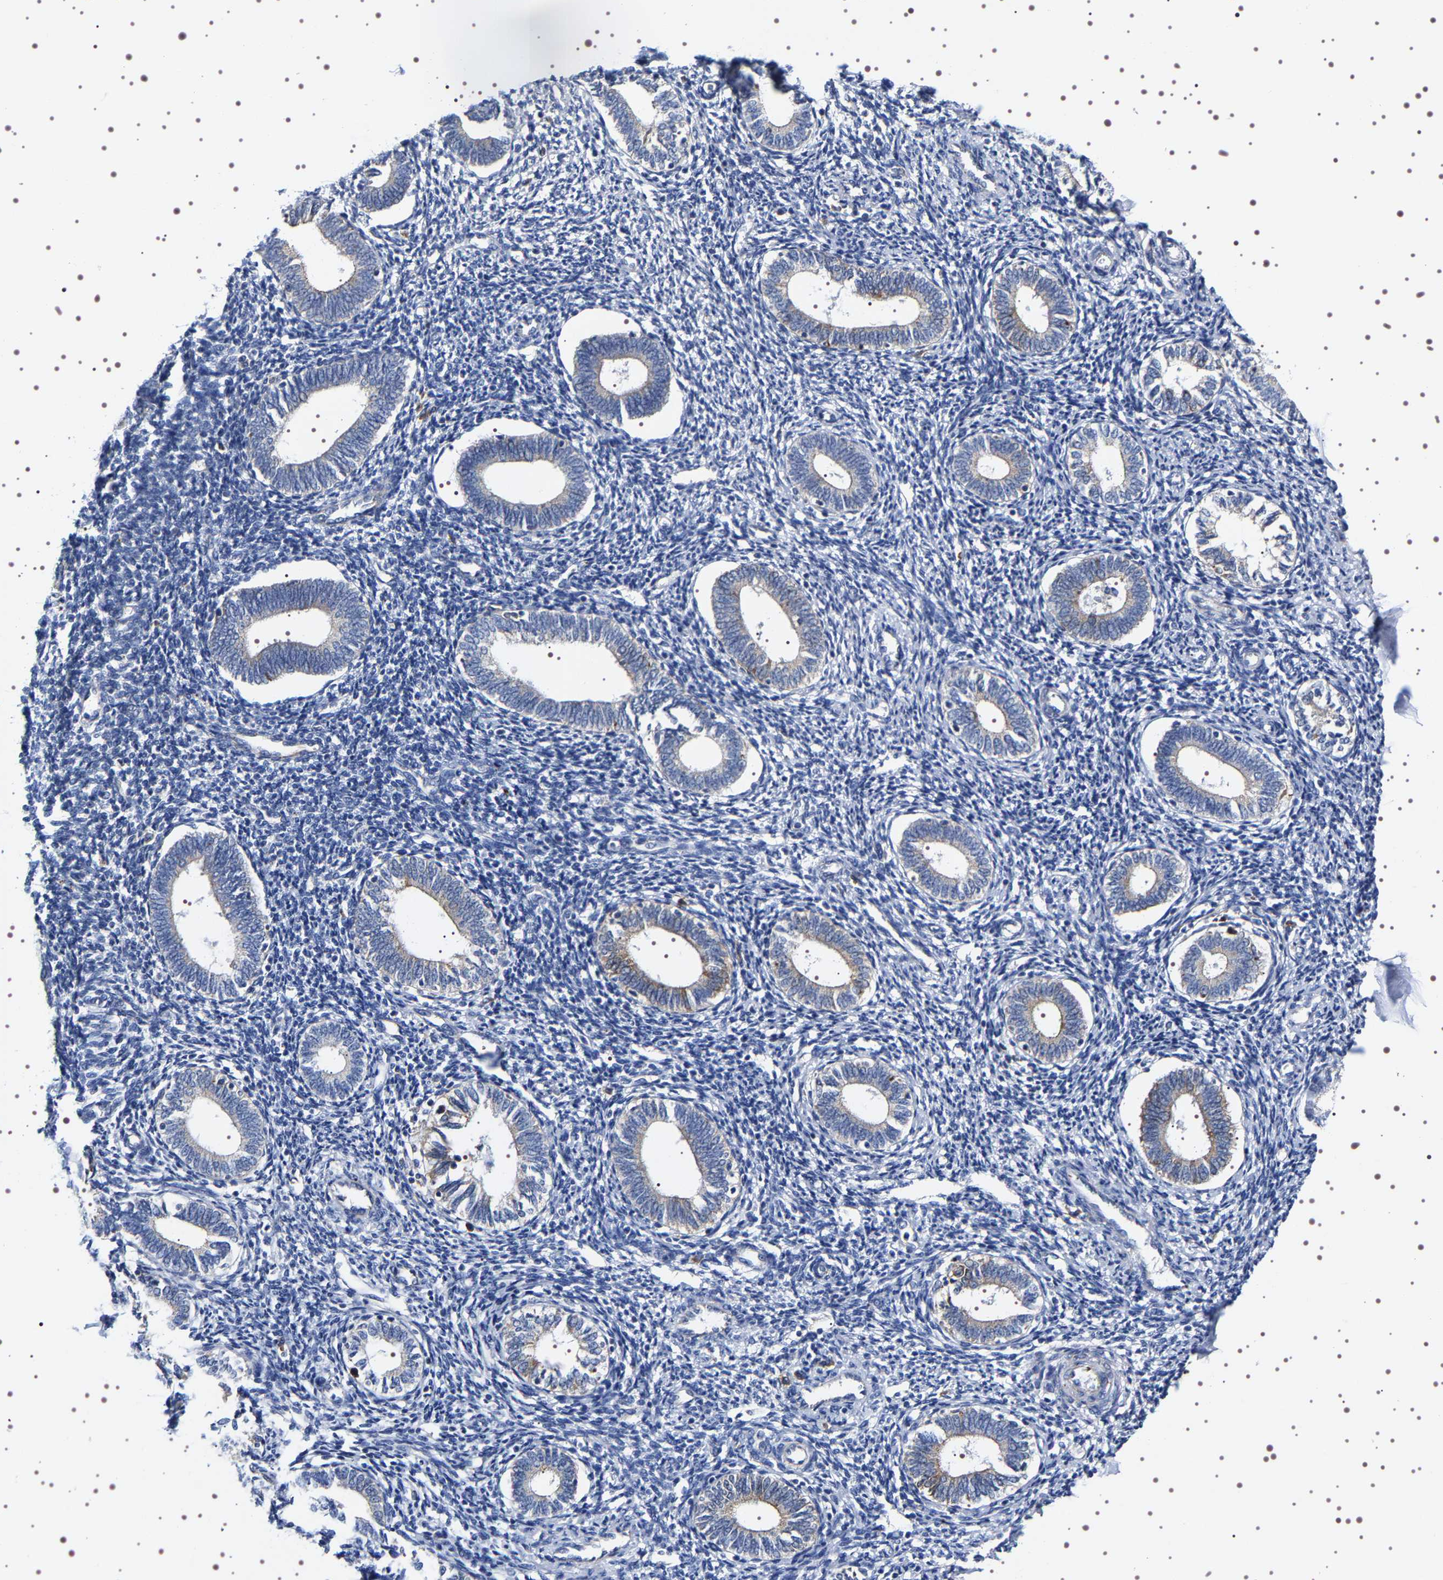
{"staining": {"intensity": "moderate", "quantity": "<25%", "location": "cytoplasmic/membranous"}, "tissue": "endometrium", "cell_type": "Cells in endometrial stroma", "image_type": "normal", "snomed": [{"axis": "morphology", "description": "Normal tissue, NOS"}, {"axis": "topography", "description": "Endometrium"}], "caption": "Protein expression analysis of normal endometrium displays moderate cytoplasmic/membranous staining in about <25% of cells in endometrial stroma.", "gene": "SQLE", "patient": {"sex": "female", "age": 41}}